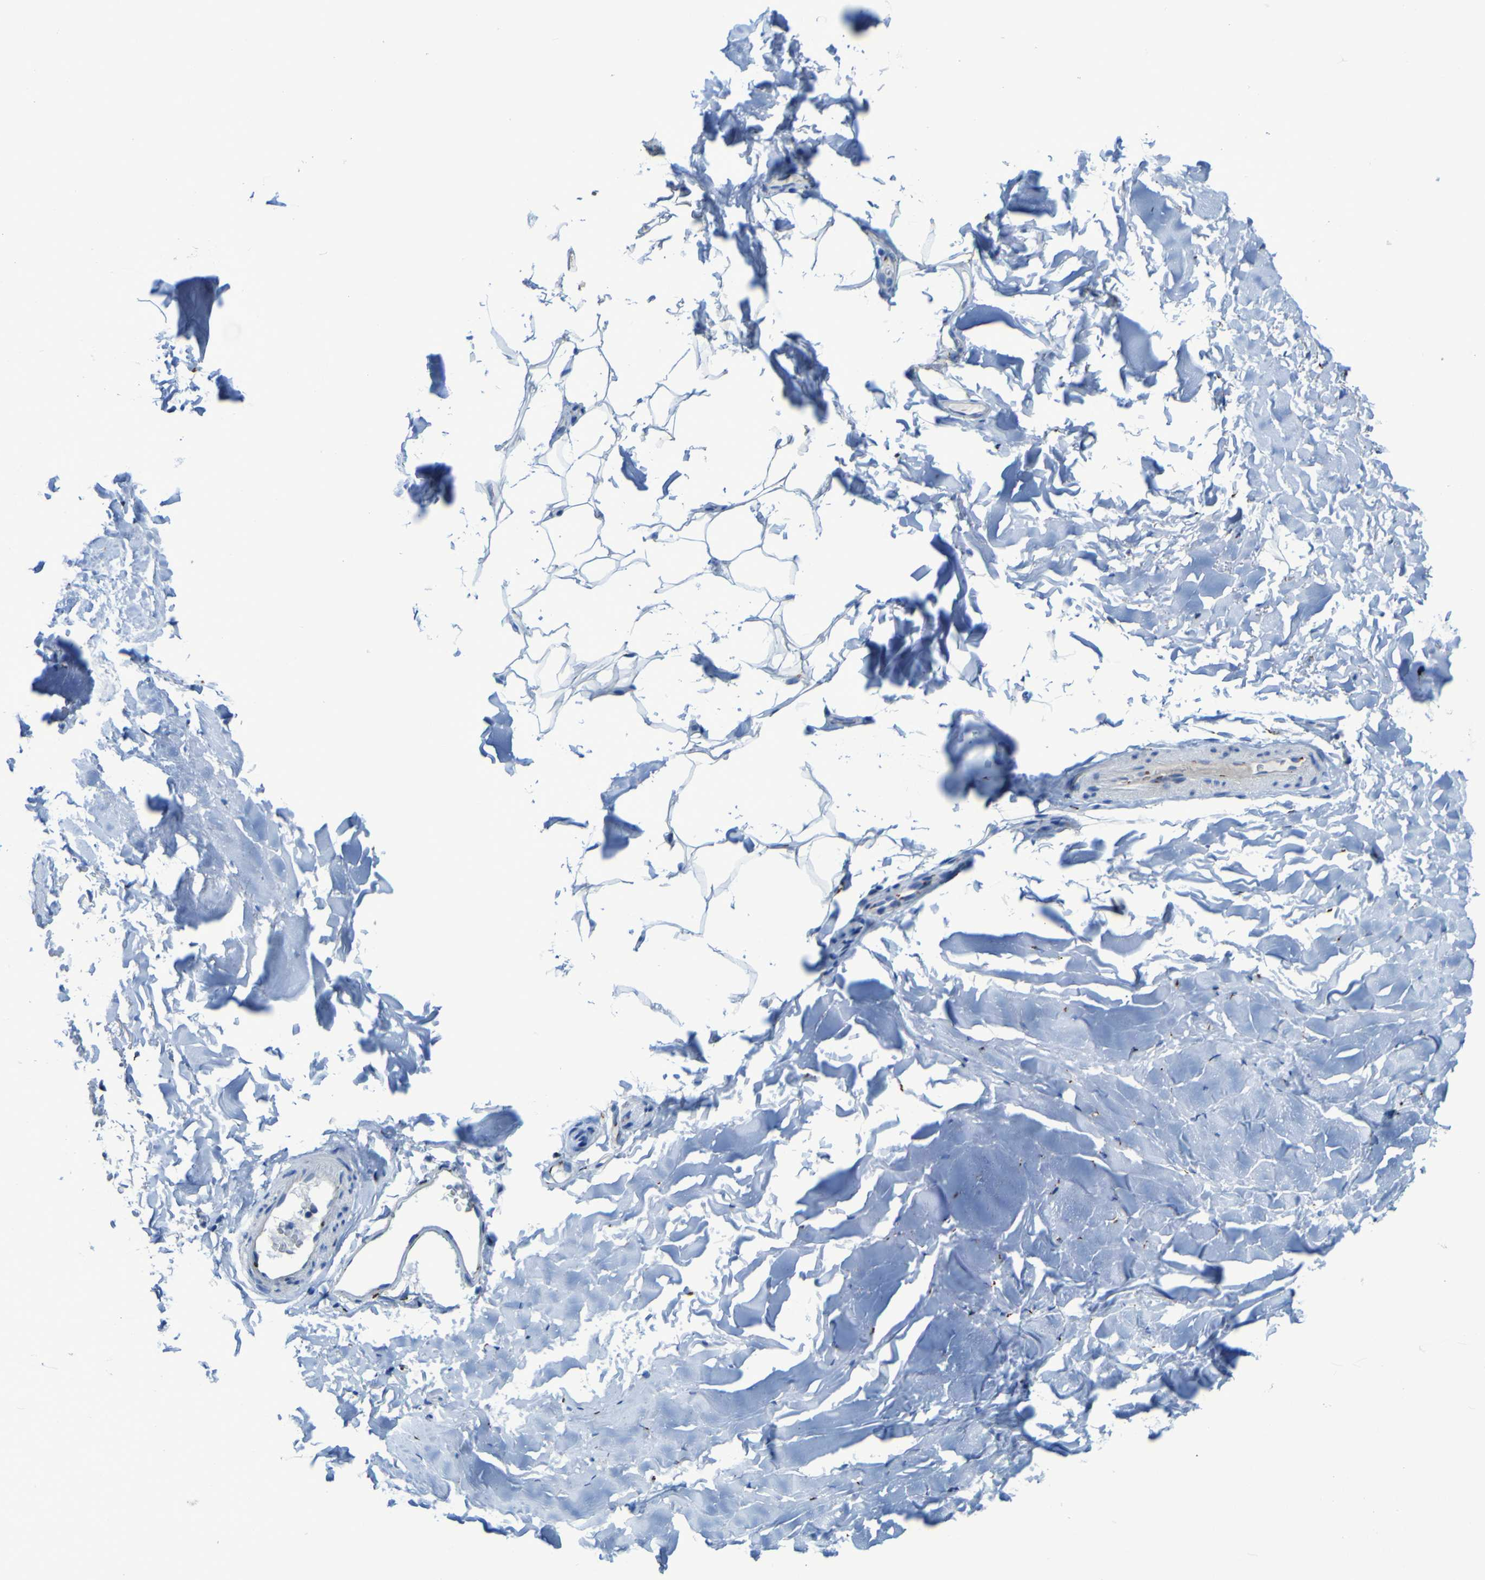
{"staining": {"intensity": "negative", "quantity": "none", "location": "none"}, "tissue": "adipose tissue", "cell_type": "Adipocytes", "image_type": "normal", "snomed": [{"axis": "morphology", "description": "Normal tissue, NOS"}, {"axis": "topography", "description": "Cartilage tissue"}, {"axis": "topography", "description": "Bronchus"}], "caption": "High power microscopy photomicrograph of an IHC photomicrograph of benign adipose tissue, revealing no significant positivity in adipocytes. (DAB (3,3'-diaminobenzidine) immunohistochemistry (IHC) with hematoxylin counter stain).", "gene": "GOLM1", "patient": {"sex": "female", "age": 73}}